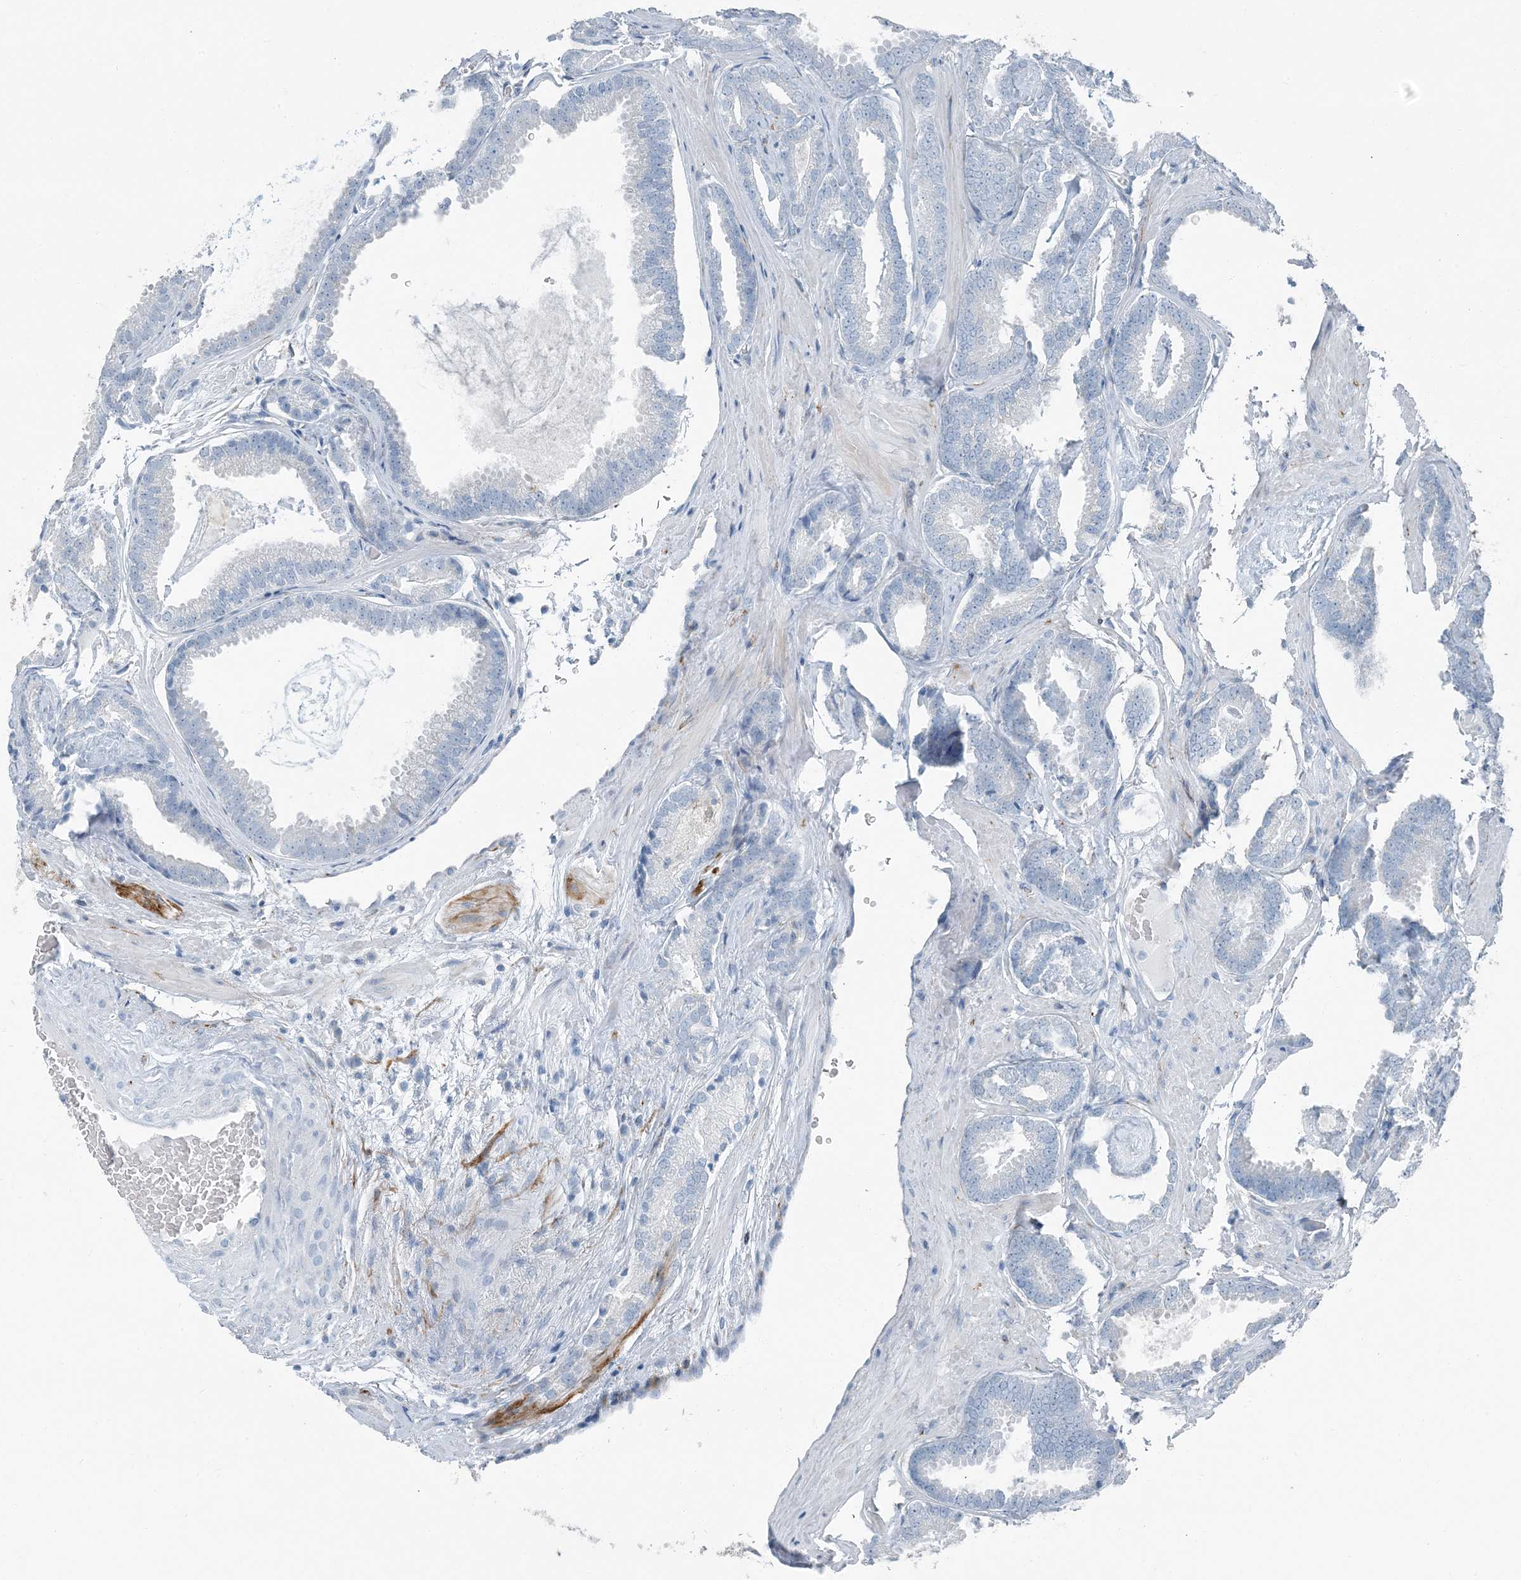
{"staining": {"intensity": "negative", "quantity": "none", "location": "none"}, "tissue": "prostate cancer", "cell_type": "Tumor cells", "image_type": "cancer", "snomed": [{"axis": "morphology", "description": "Adenocarcinoma, Low grade"}, {"axis": "topography", "description": "Prostate"}], "caption": "An image of human prostate cancer is negative for staining in tumor cells.", "gene": "FAM162A", "patient": {"sex": "male", "age": 71}}